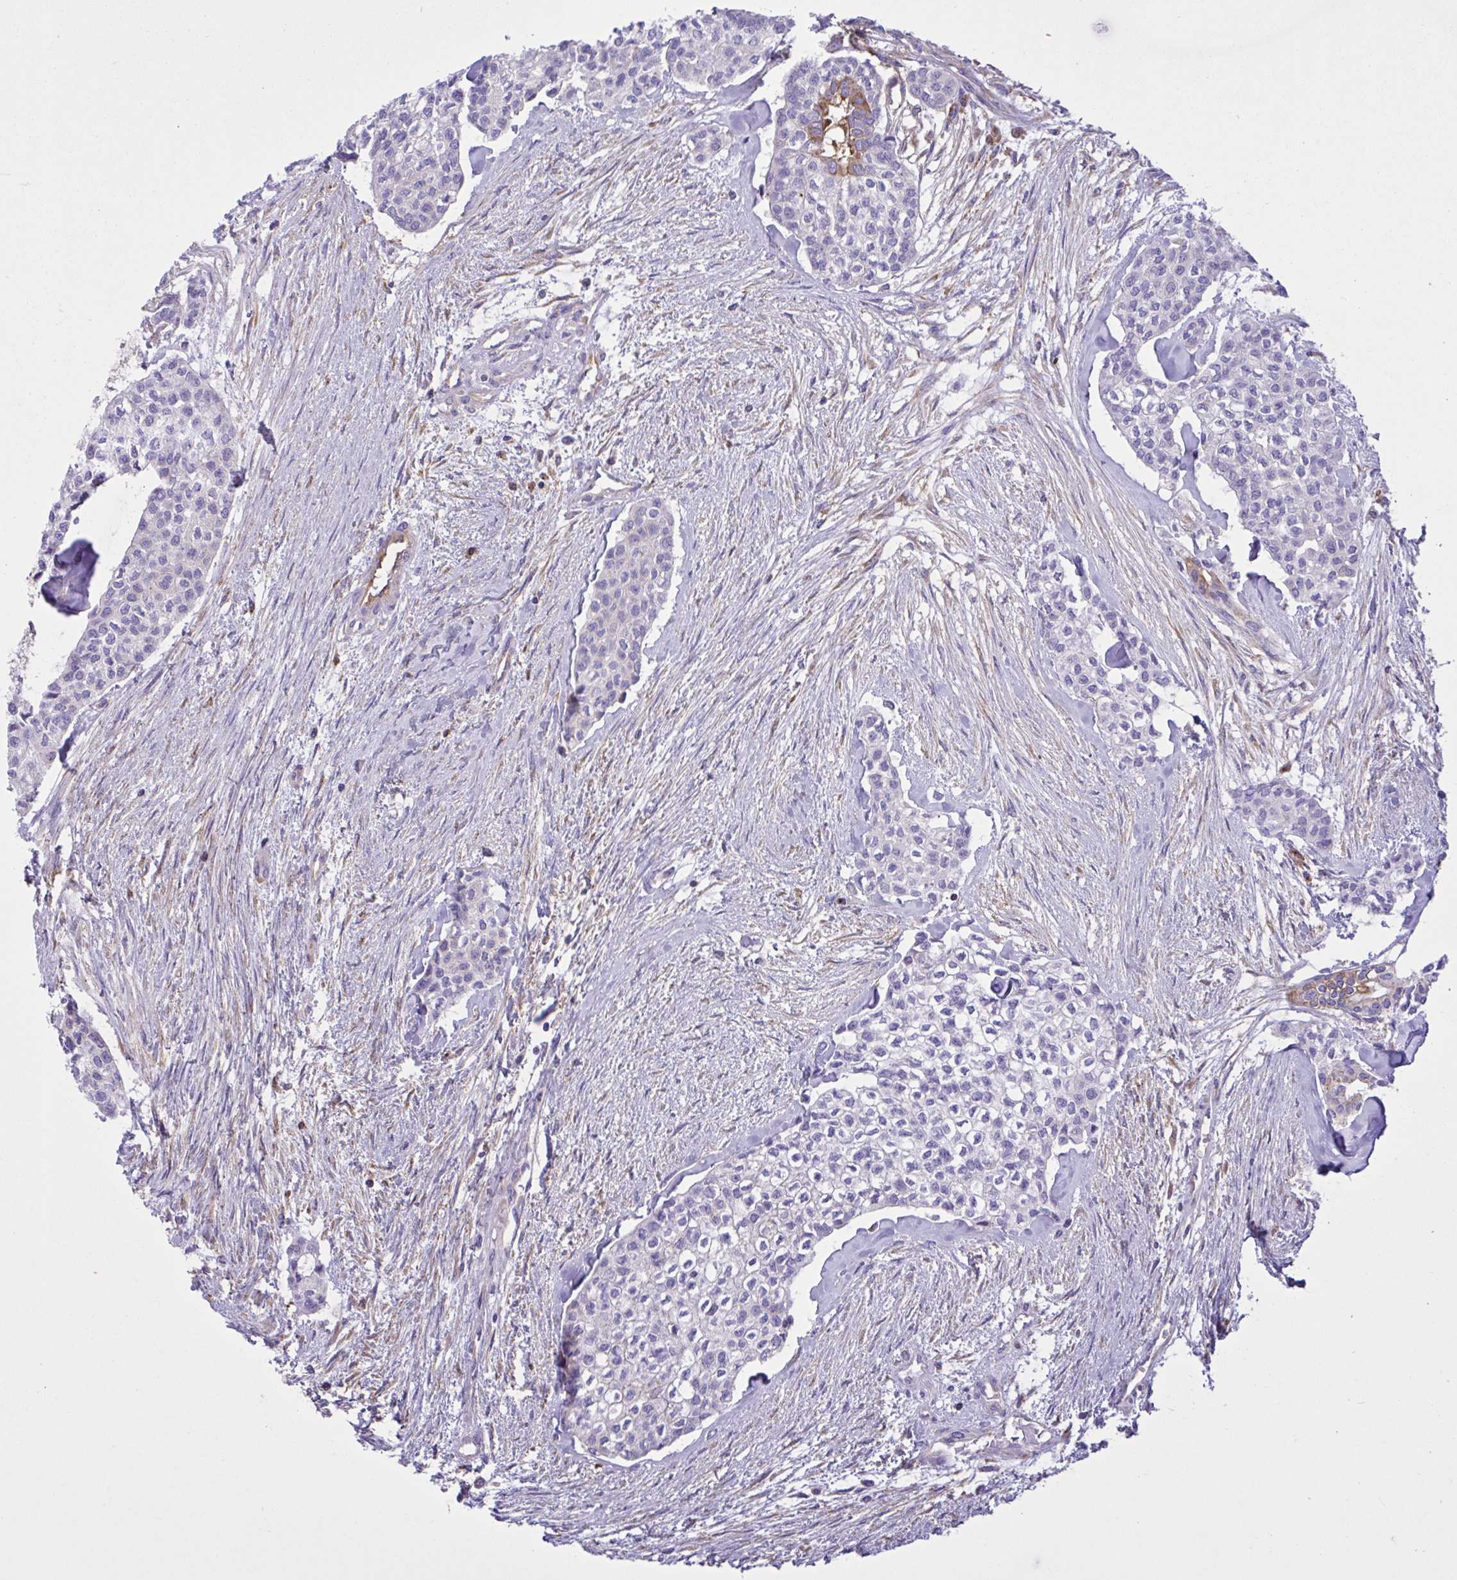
{"staining": {"intensity": "moderate", "quantity": "<25%", "location": "cytoplasmic/membranous"}, "tissue": "head and neck cancer", "cell_type": "Tumor cells", "image_type": "cancer", "snomed": [{"axis": "morphology", "description": "Adenocarcinoma, NOS"}, {"axis": "topography", "description": "Head-Neck"}], "caption": "Moderate cytoplasmic/membranous expression for a protein is present in about <25% of tumor cells of head and neck cancer (adenocarcinoma) using immunohistochemistry.", "gene": "OR51M1", "patient": {"sex": "male", "age": 81}}